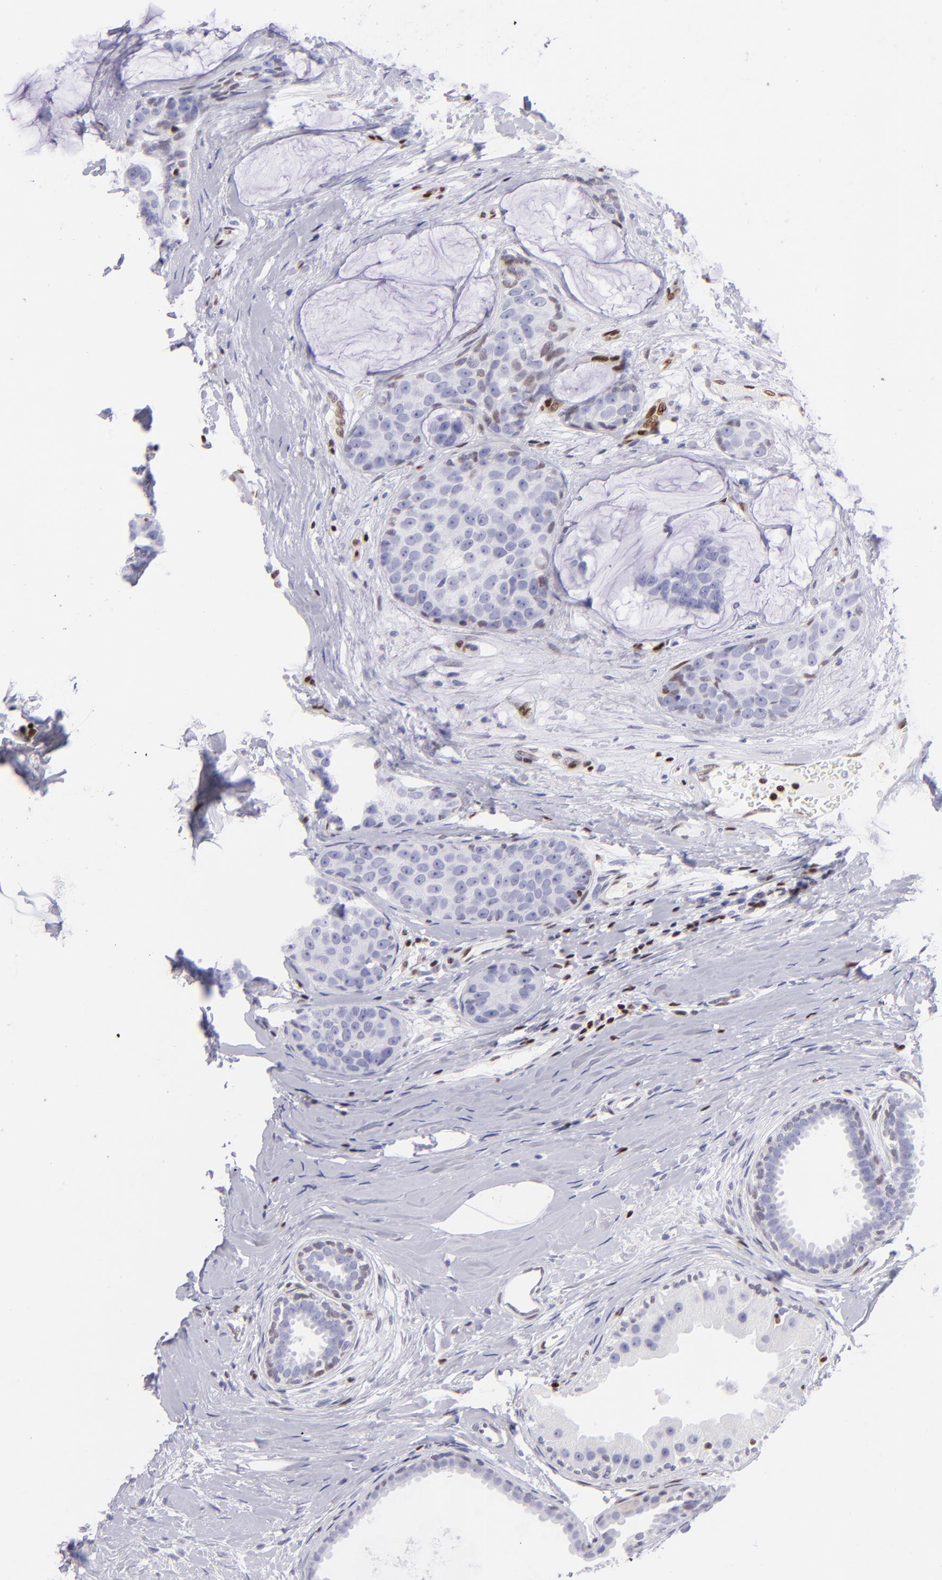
{"staining": {"intensity": "negative", "quantity": "none", "location": "none"}, "tissue": "breast cancer", "cell_type": "Tumor cells", "image_type": "cancer", "snomed": [{"axis": "morphology", "description": "Normal tissue, NOS"}, {"axis": "morphology", "description": "Duct carcinoma"}, {"axis": "topography", "description": "Breast"}], "caption": "This is an immunohistochemistry micrograph of human infiltrating ductal carcinoma (breast). There is no staining in tumor cells.", "gene": "ETS1", "patient": {"sex": "female", "age": 50}}